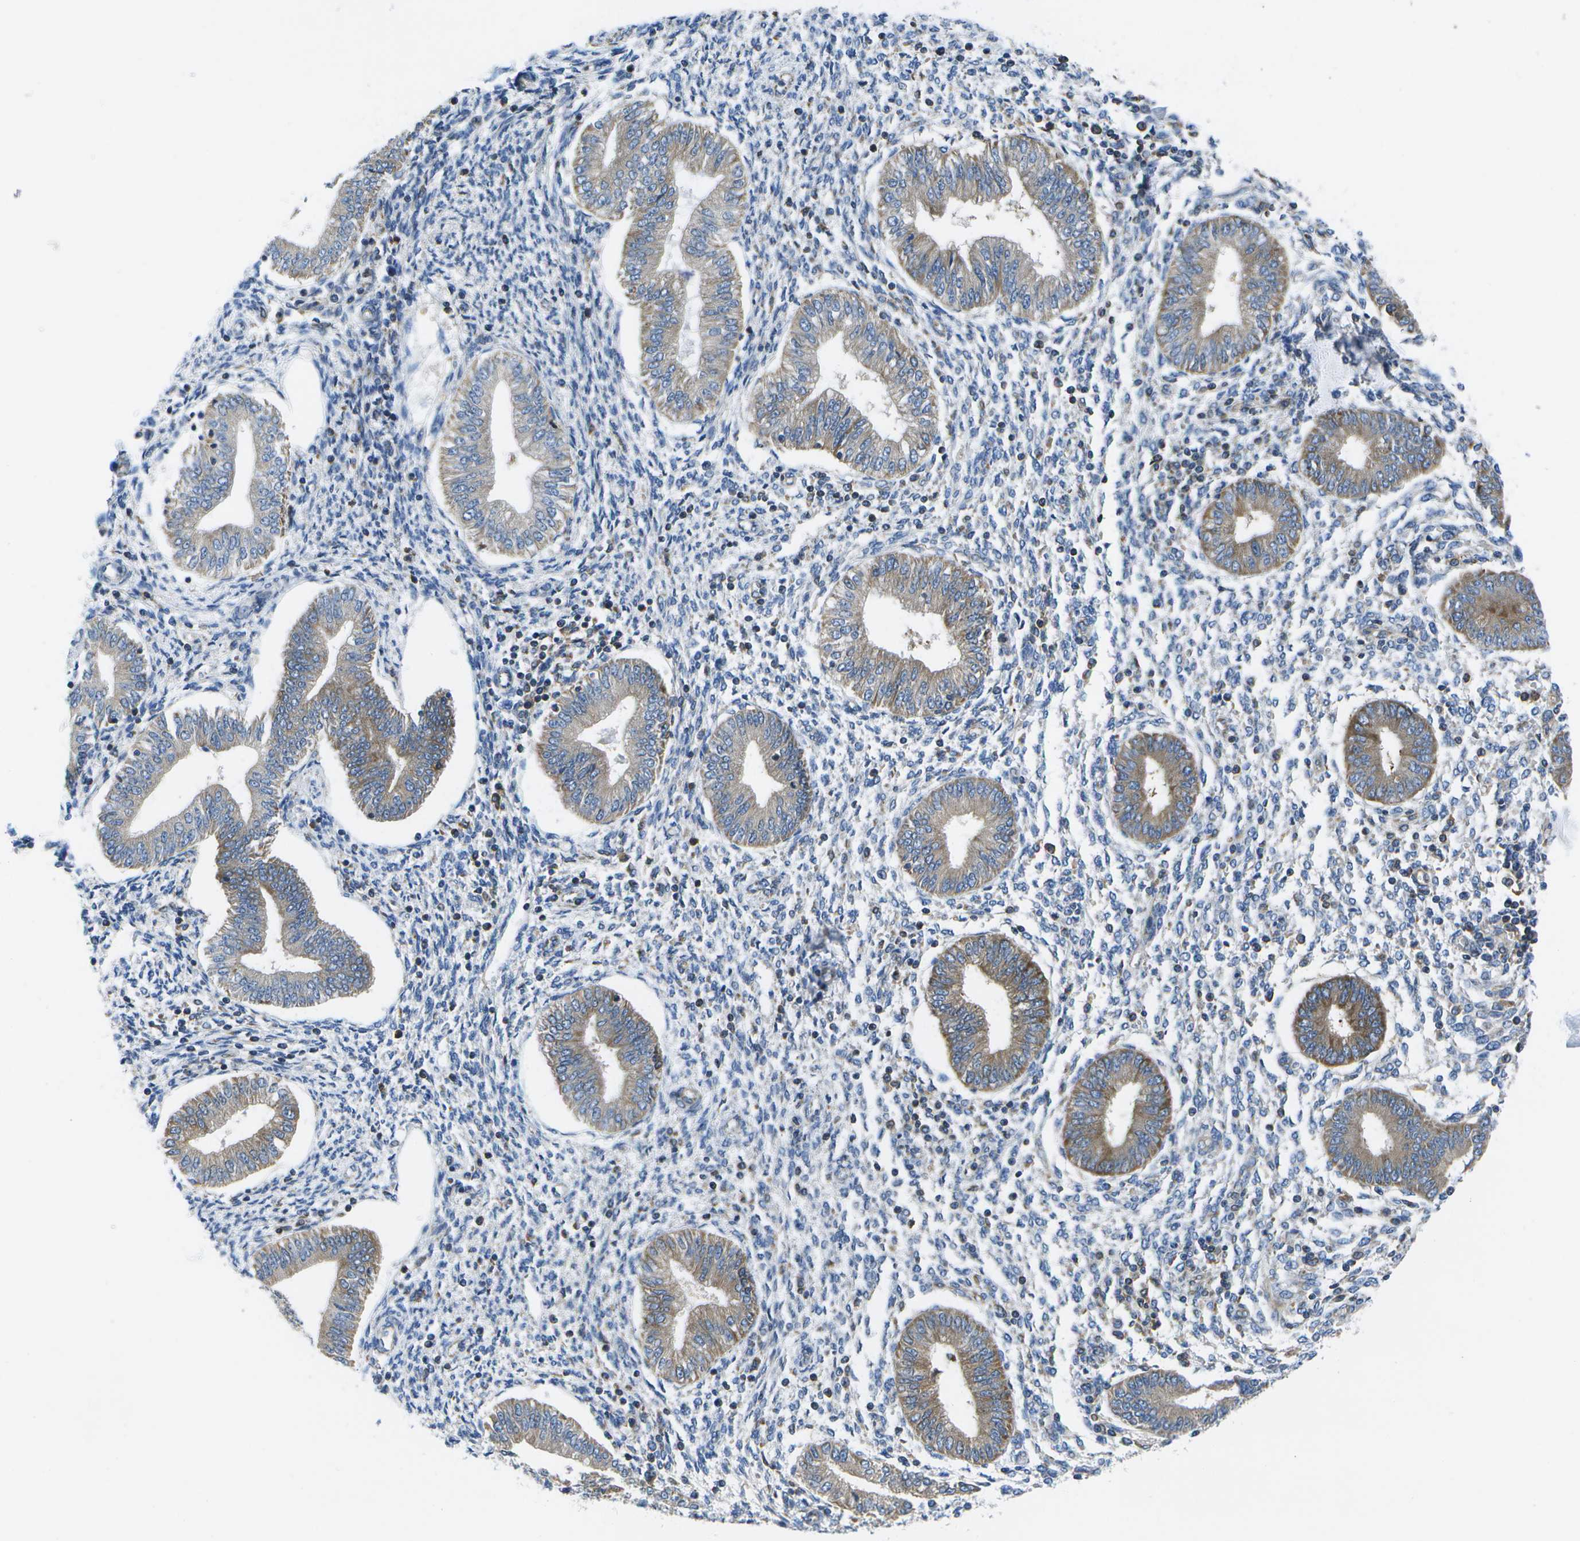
{"staining": {"intensity": "weak", "quantity": "<25%", "location": "cytoplasmic/membranous"}, "tissue": "endometrium", "cell_type": "Cells in endometrial stroma", "image_type": "normal", "snomed": [{"axis": "morphology", "description": "Normal tissue, NOS"}, {"axis": "topography", "description": "Endometrium"}], "caption": "Cells in endometrial stroma are negative for brown protein staining in normal endometrium. The staining was performed using DAB (3,3'-diaminobenzidine) to visualize the protein expression in brown, while the nuclei were stained in blue with hematoxylin (Magnification: 20x).", "gene": "GDF5", "patient": {"sex": "female", "age": 50}}